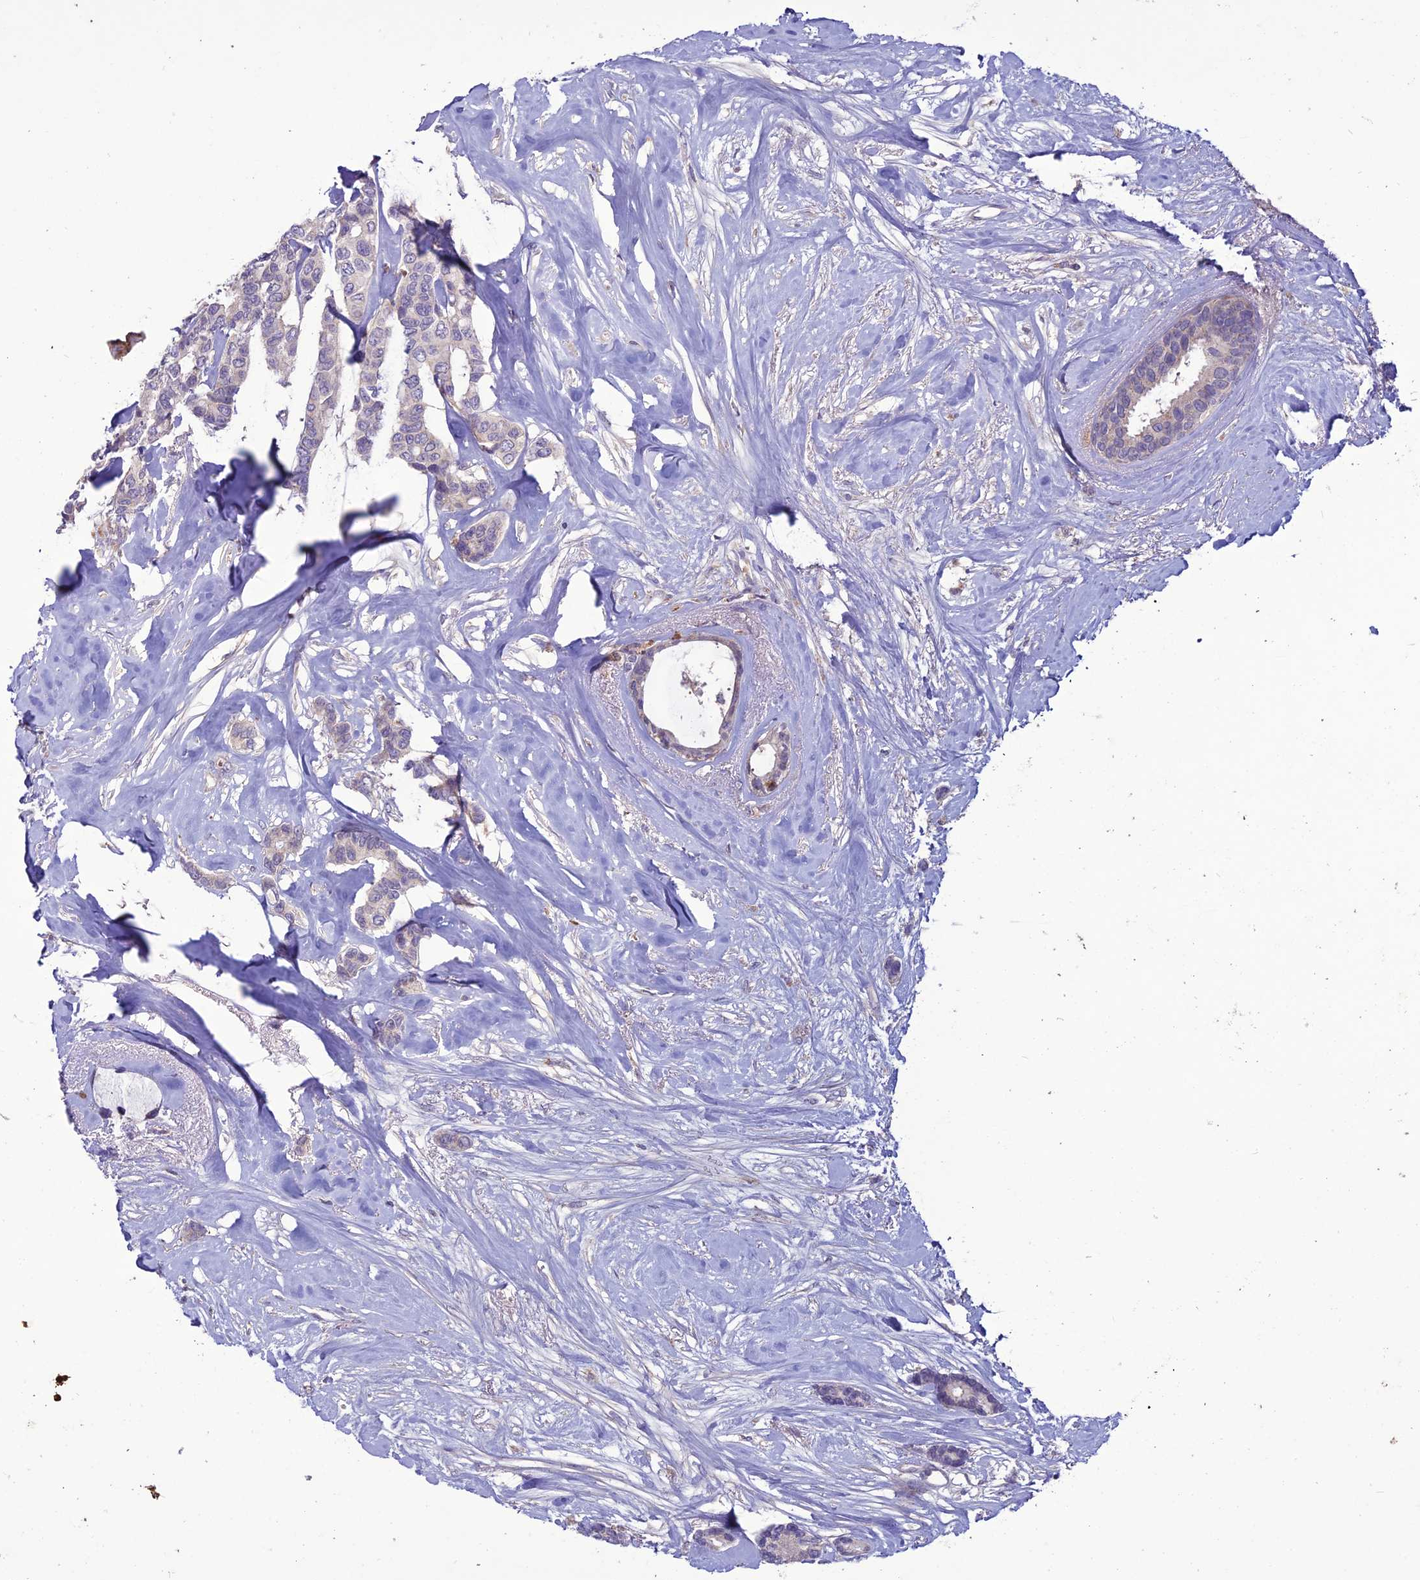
{"staining": {"intensity": "negative", "quantity": "none", "location": "none"}, "tissue": "breast cancer", "cell_type": "Tumor cells", "image_type": "cancer", "snomed": [{"axis": "morphology", "description": "Duct carcinoma"}, {"axis": "topography", "description": "Breast"}], "caption": "An image of human breast cancer is negative for staining in tumor cells. Nuclei are stained in blue.", "gene": "C2orf76", "patient": {"sex": "female", "age": 87}}